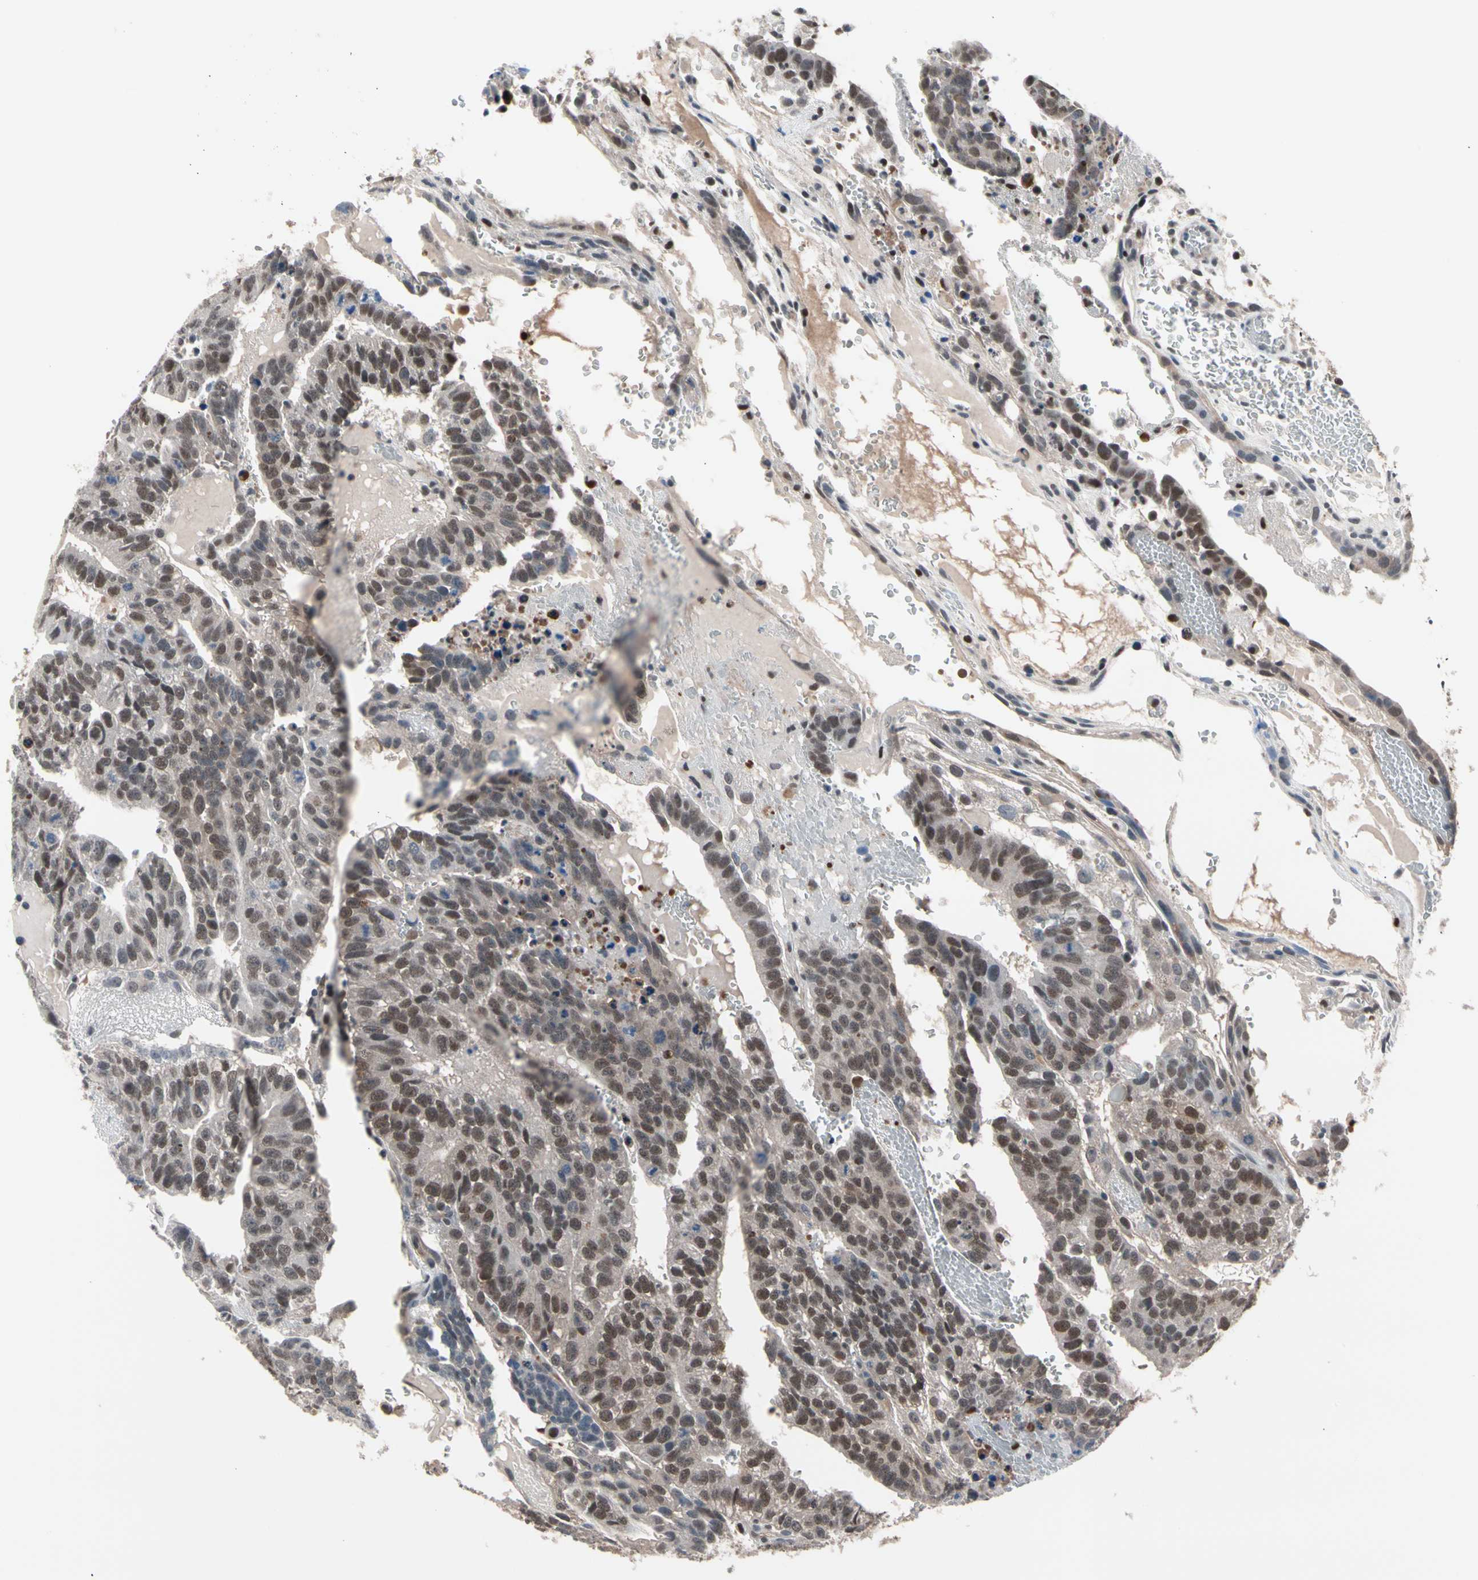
{"staining": {"intensity": "moderate", "quantity": ">75%", "location": "cytoplasmic/membranous,nuclear"}, "tissue": "testis cancer", "cell_type": "Tumor cells", "image_type": "cancer", "snomed": [{"axis": "morphology", "description": "Seminoma, NOS"}, {"axis": "morphology", "description": "Carcinoma, Embryonal, NOS"}, {"axis": "topography", "description": "Testis"}], "caption": "Approximately >75% of tumor cells in testis embryonal carcinoma show moderate cytoplasmic/membranous and nuclear protein staining as visualized by brown immunohistochemical staining.", "gene": "PSMA2", "patient": {"sex": "male", "age": 52}}